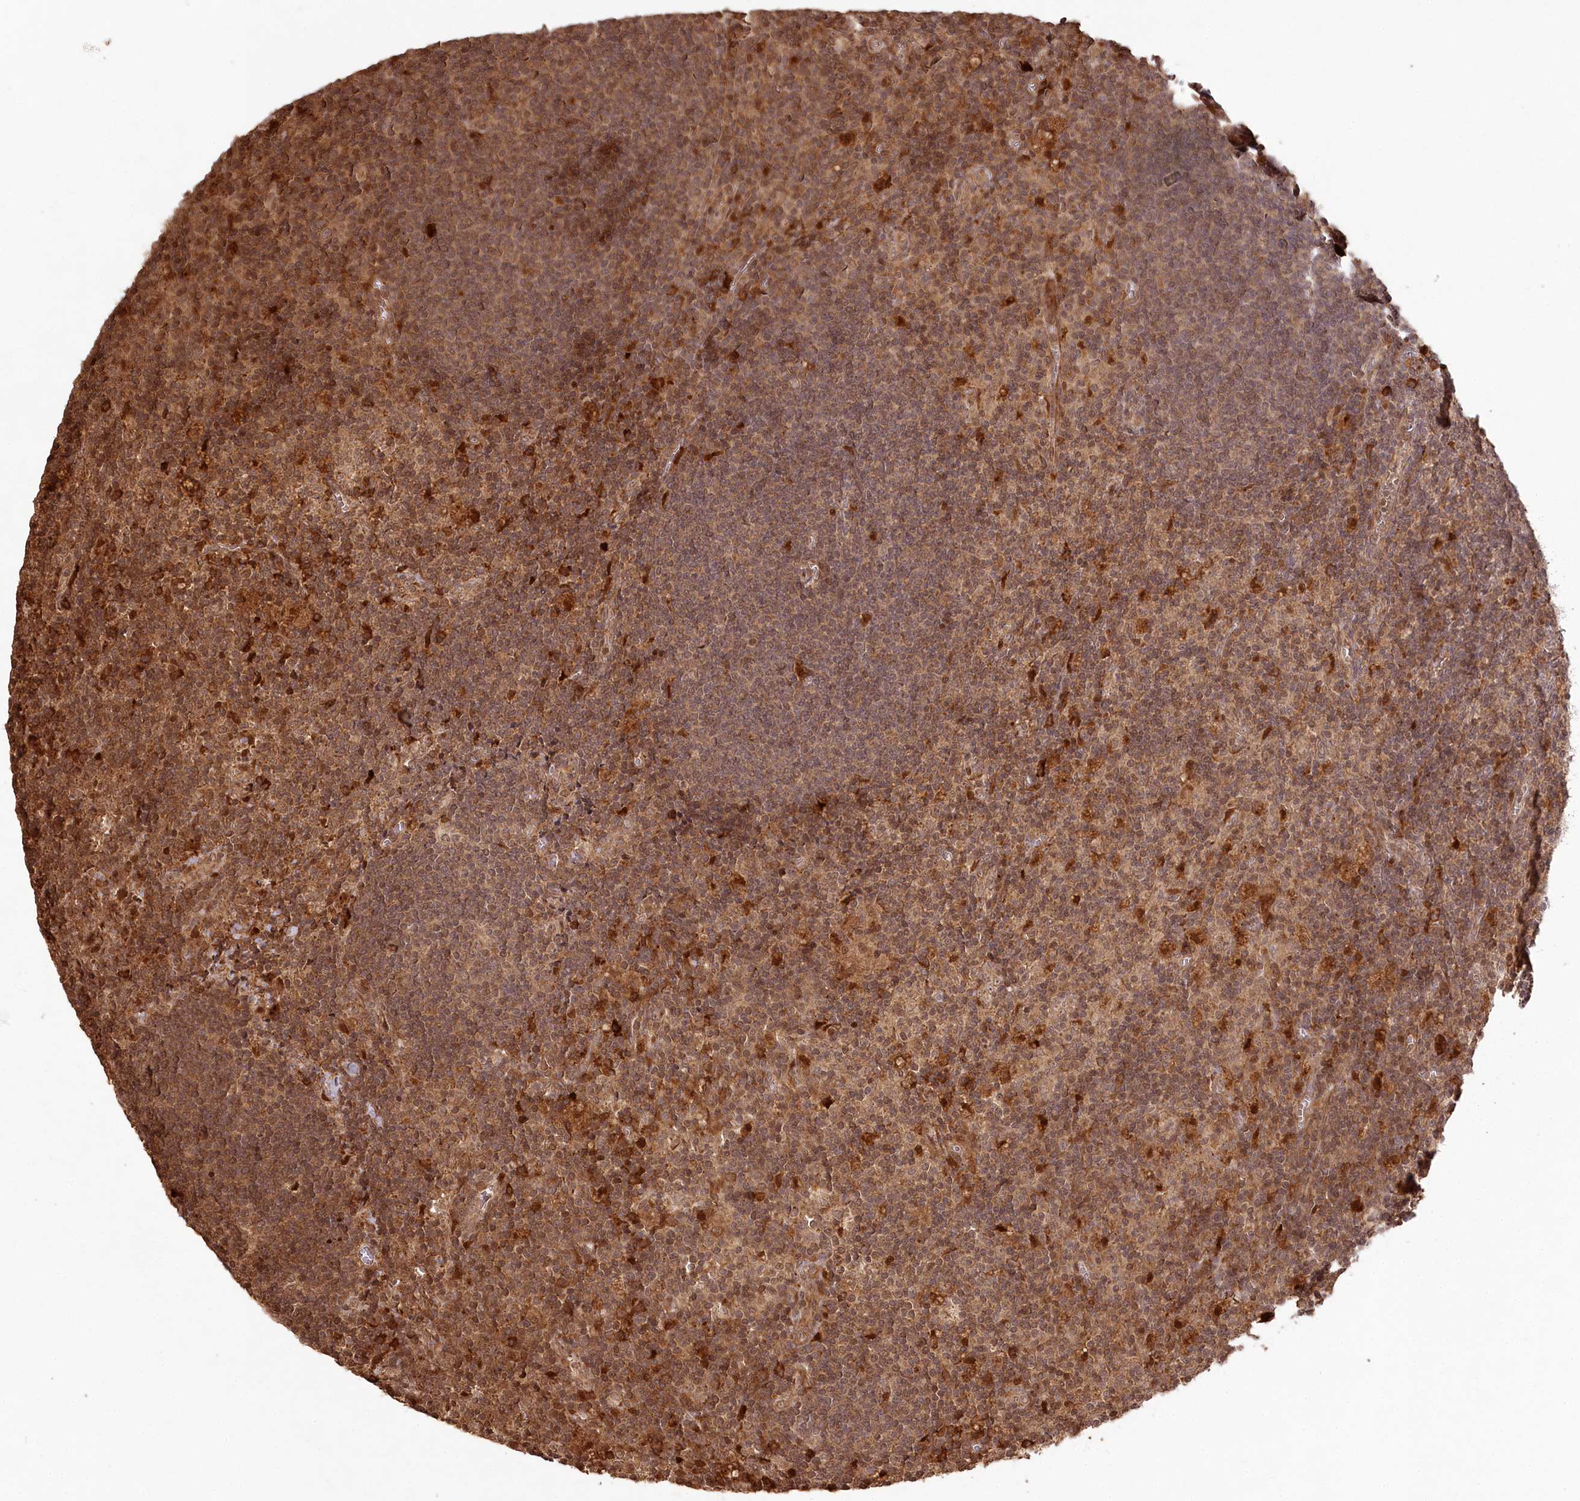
{"staining": {"intensity": "moderate", "quantity": ">75%", "location": "cytoplasmic/membranous,nuclear"}, "tissue": "lymph node", "cell_type": "Germinal center cells", "image_type": "normal", "snomed": [{"axis": "morphology", "description": "Normal tissue, NOS"}, {"axis": "topography", "description": "Lymph node"}], "caption": "A medium amount of moderate cytoplasmic/membranous,nuclear staining is present in approximately >75% of germinal center cells in benign lymph node.", "gene": "ULK2", "patient": {"sex": "male", "age": 69}}